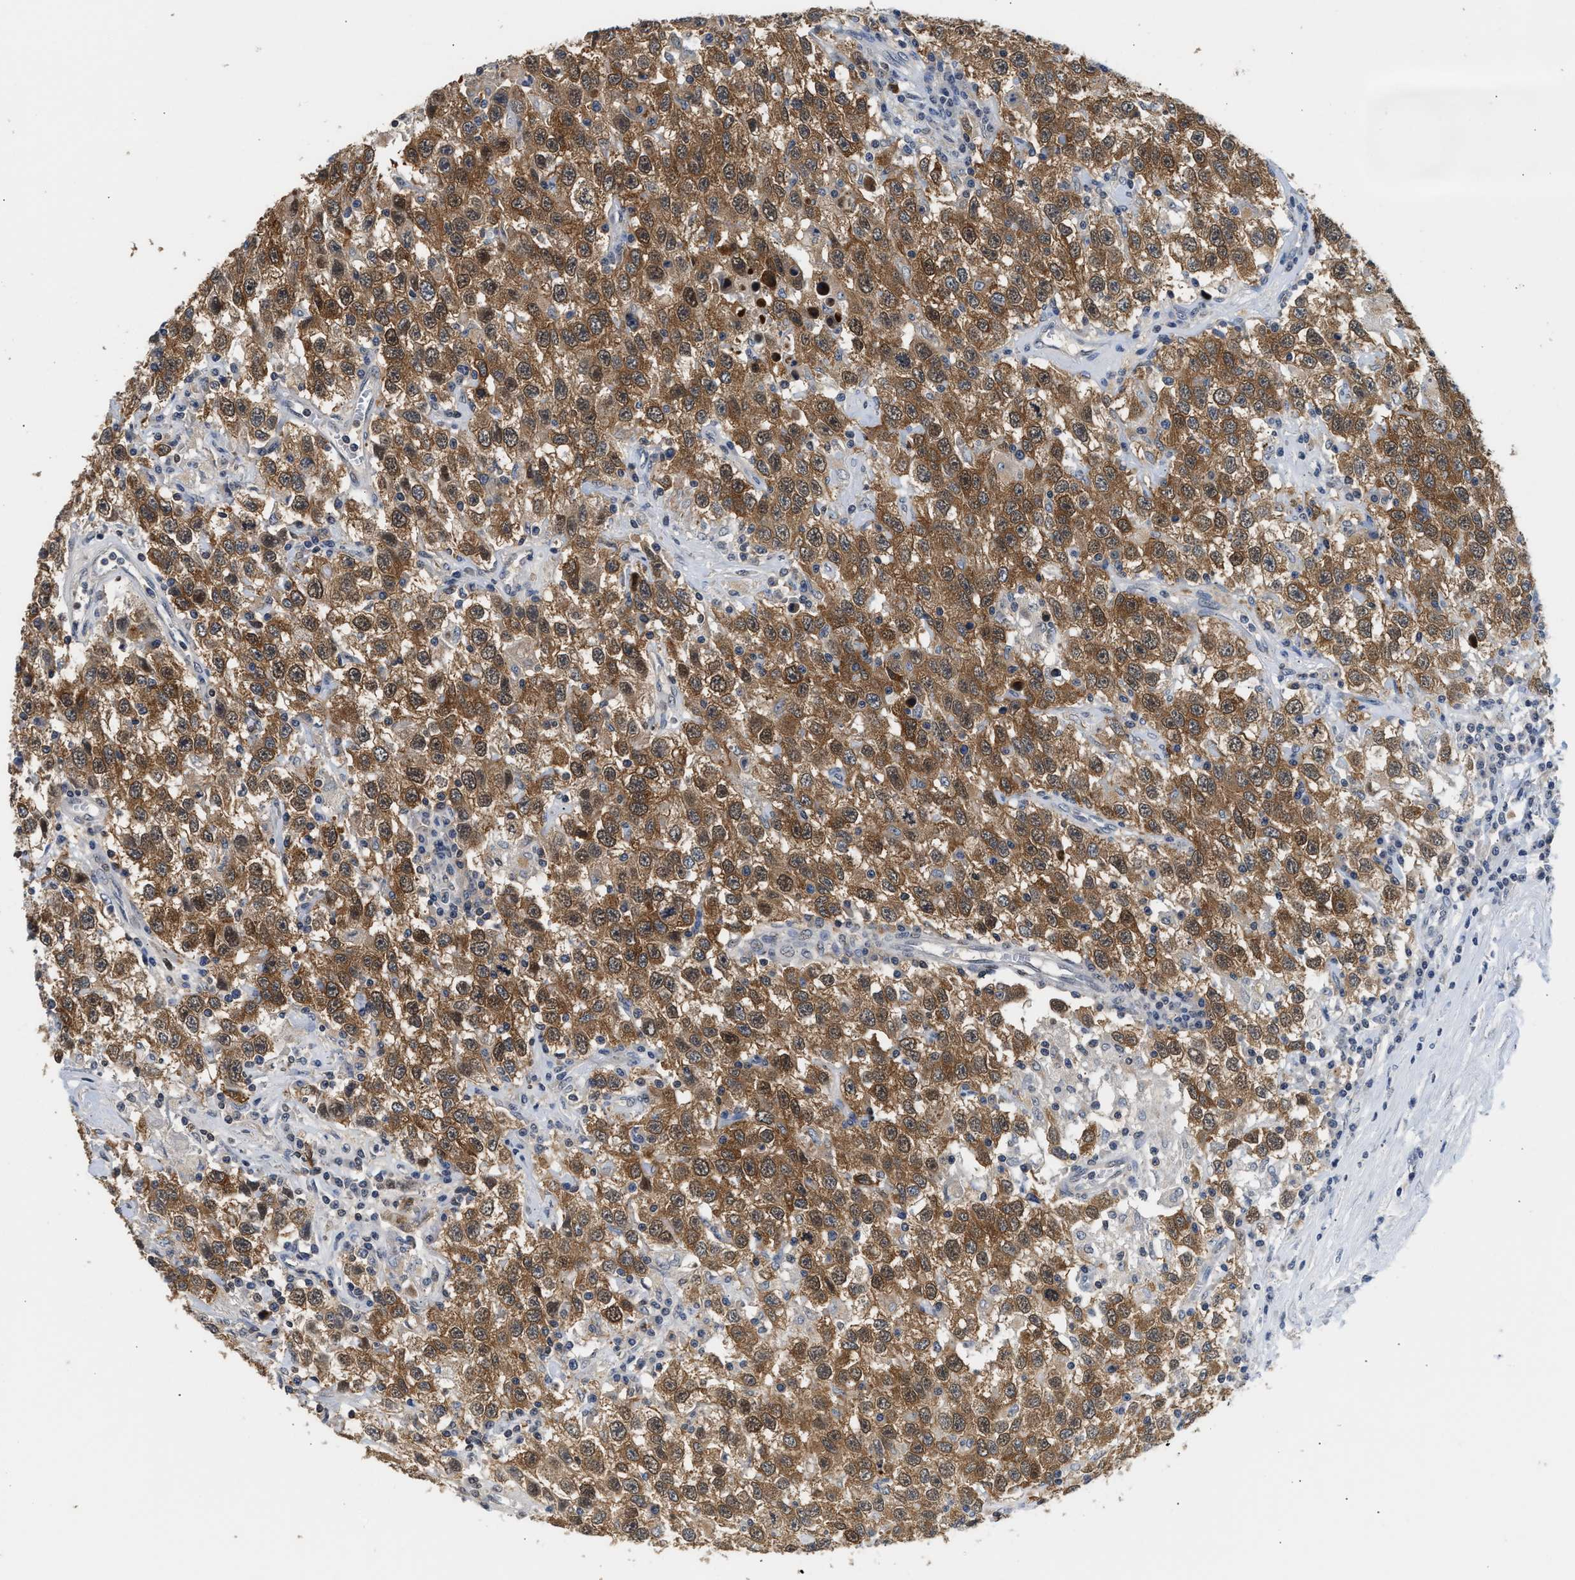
{"staining": {"intensity": "moderate", "quantity": ">75%", "location": "cytoplasmic/membranous,nuclear"}, "tissue": "testis cancer", "cell_type": "Tumor cells", "image_type": "cancer", "snomed": [{"axis": "morphology", "description": "Seminoma, NOS"}, {"axis": "topography", "description": "Testis"}], "caption": "Moderate cytoplasmic/membranous and nuclear positivity is appreciated in about >75% of tumor cells in testis cancer (seminoma). The protein is stained brown, and the nuclei are stained in blue (DAB (3,3'-diaminobenzidine) IHC with brightfield microscopy, high magnification).", "gene": "PPM1L", "patient": {"sex": "male", "age": 41}}